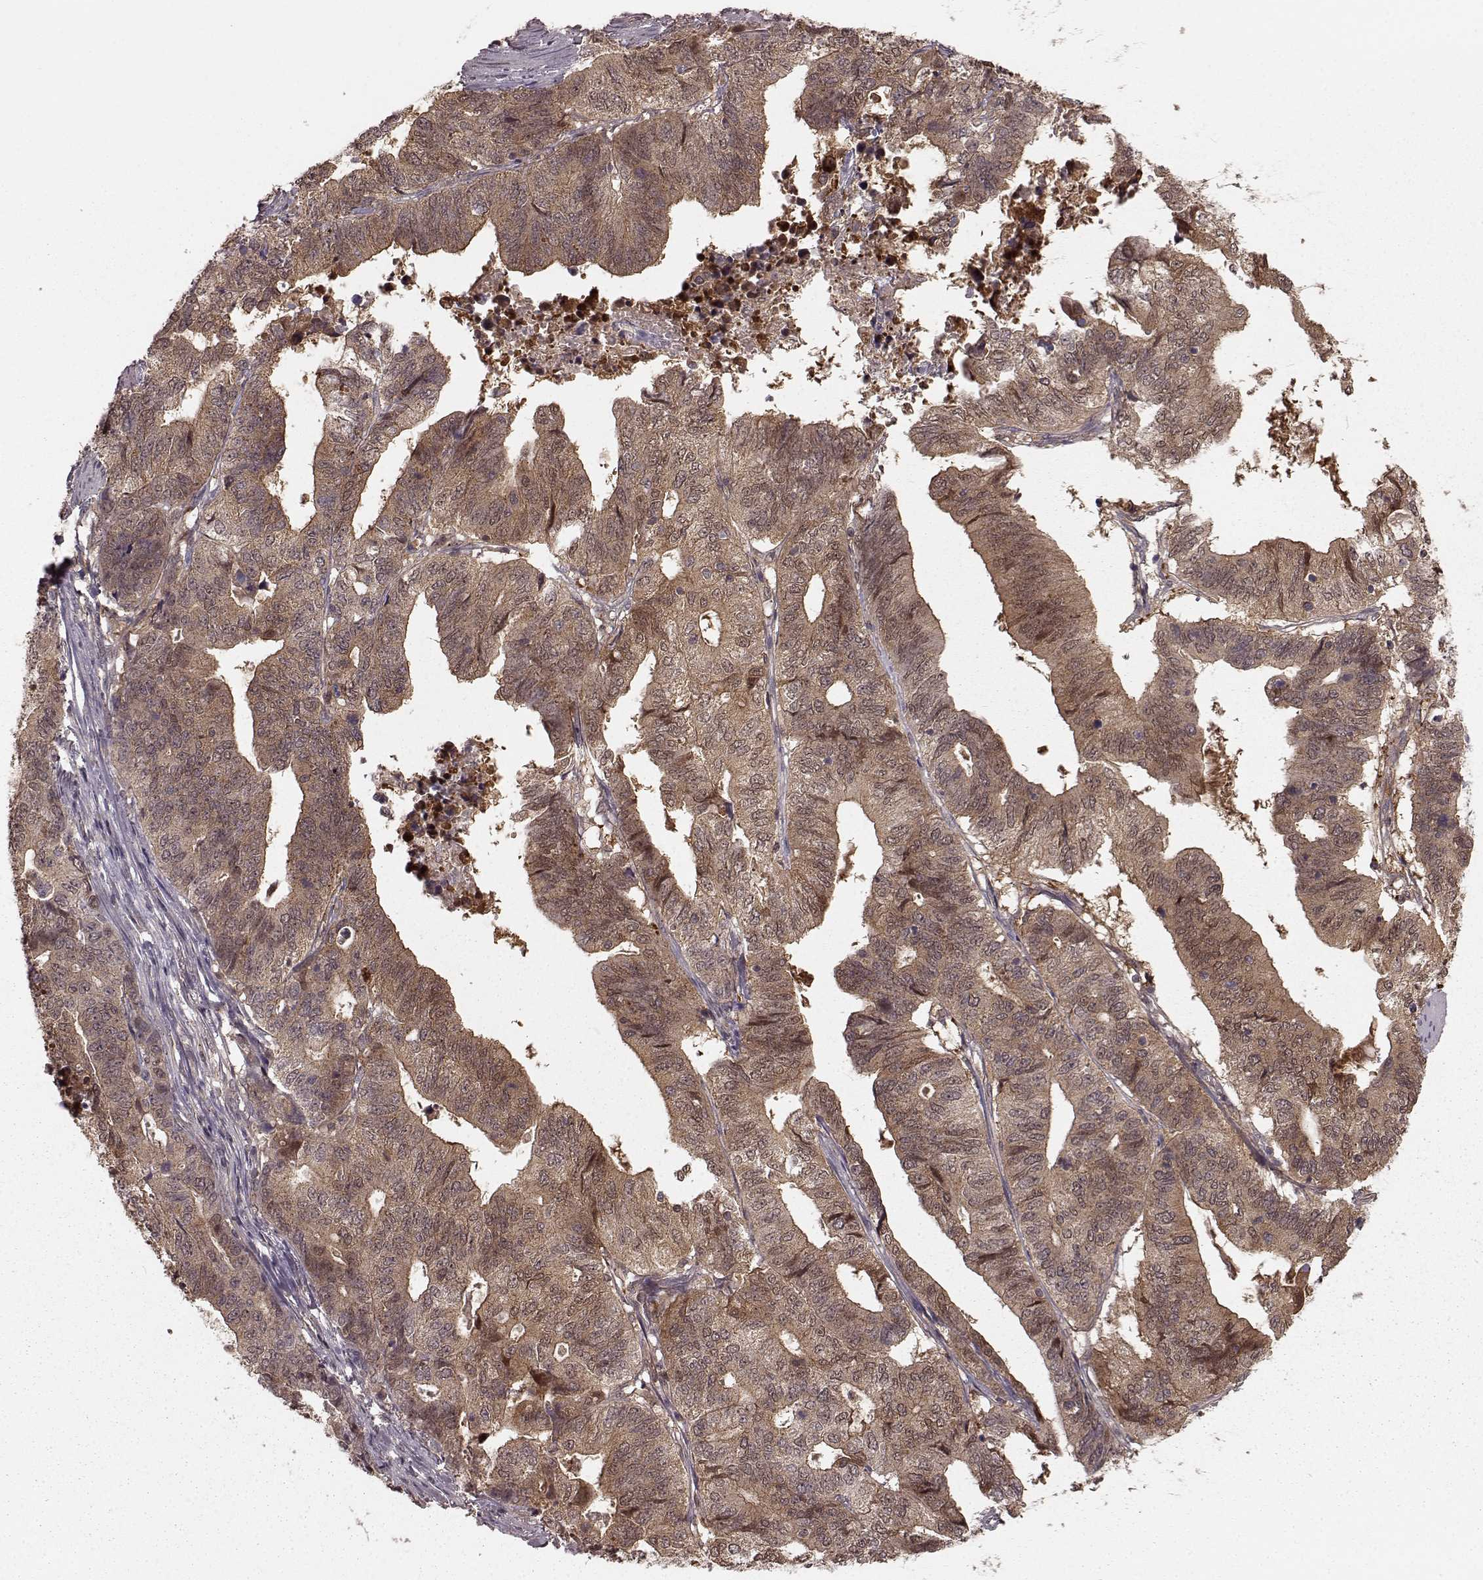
{"staining": {"intensity": "weak", "quantity": ">75%", "location": "cytoplasmic/membranous"}, "tissue": "stomach cancer", "cell_type": "Tumor cells", "image_type": "cancer", "snomed": [{"axis": "morphology", "description": "Adenocarcinoma, NOS"}, {"axis": "topography", "description": "Stomach, upper"}], "caption": "Adenocarcinoma (stomach) stained for a protein demonstrates weak cytoplasmic/membranous positivity in tumor cells.", "gene": "GSS", "patient": {"sex": "female", "age": 67}}